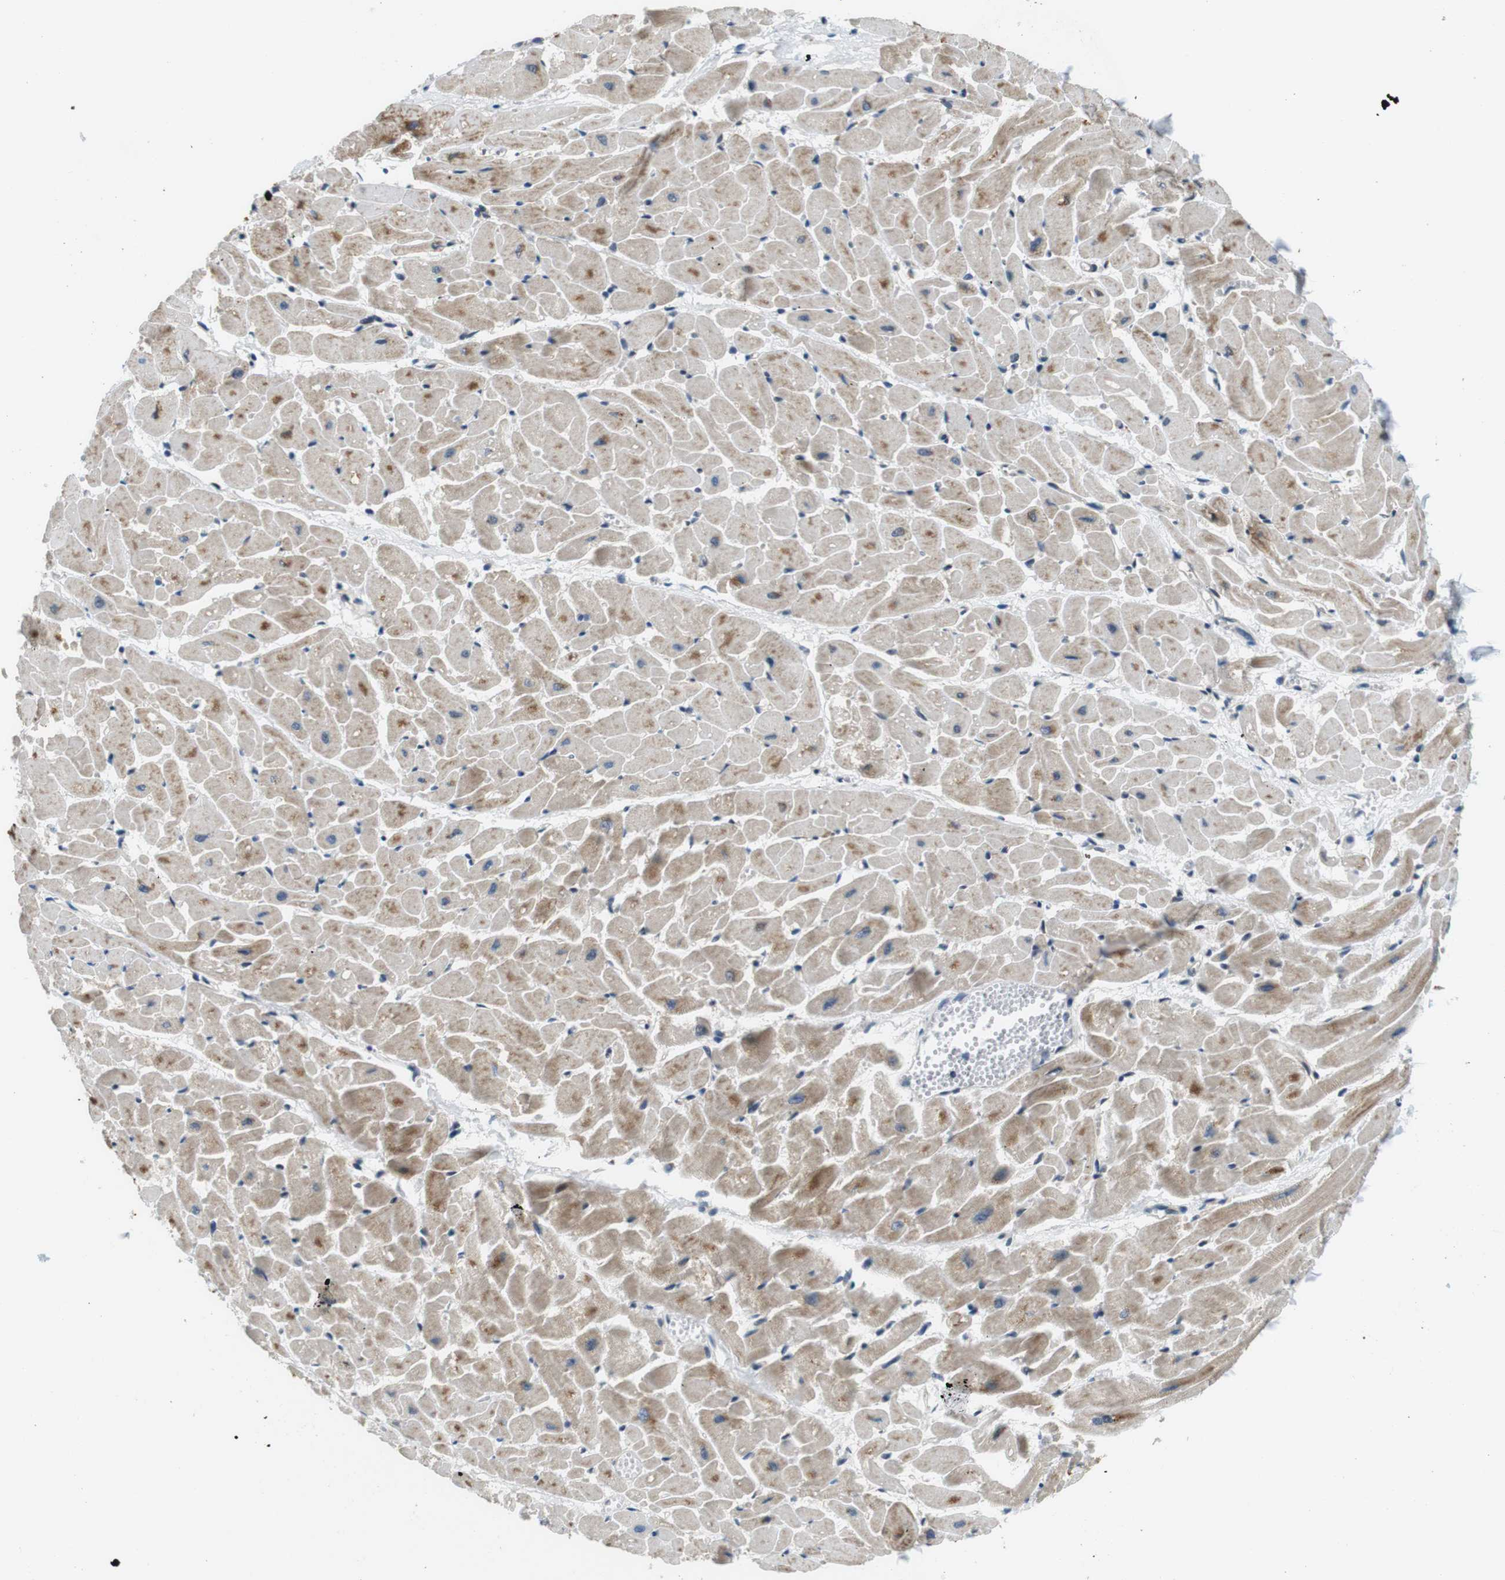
{"staining": {"intensity": "moderate", "quantity": "25%-75%", "location": "cytoplasmic/membranous"}, "tissue": "heart muscle", "cell_type": "Cardiomyocytes", "image_type": "normal", "snomed": [{"axis": "morphology", "description": "Normal tissue, NOS"}, {"axis": "topography", "description": "Heart"}], "caption": "Benign heart muscle was stained to show a protein in brown. There is medium levels of moderate cytoplasmic/membranous staining in about 25%-75% of cardiomyocytes.", "gene": "PALD1", "patient": {"sex": "female", "age": 19}}